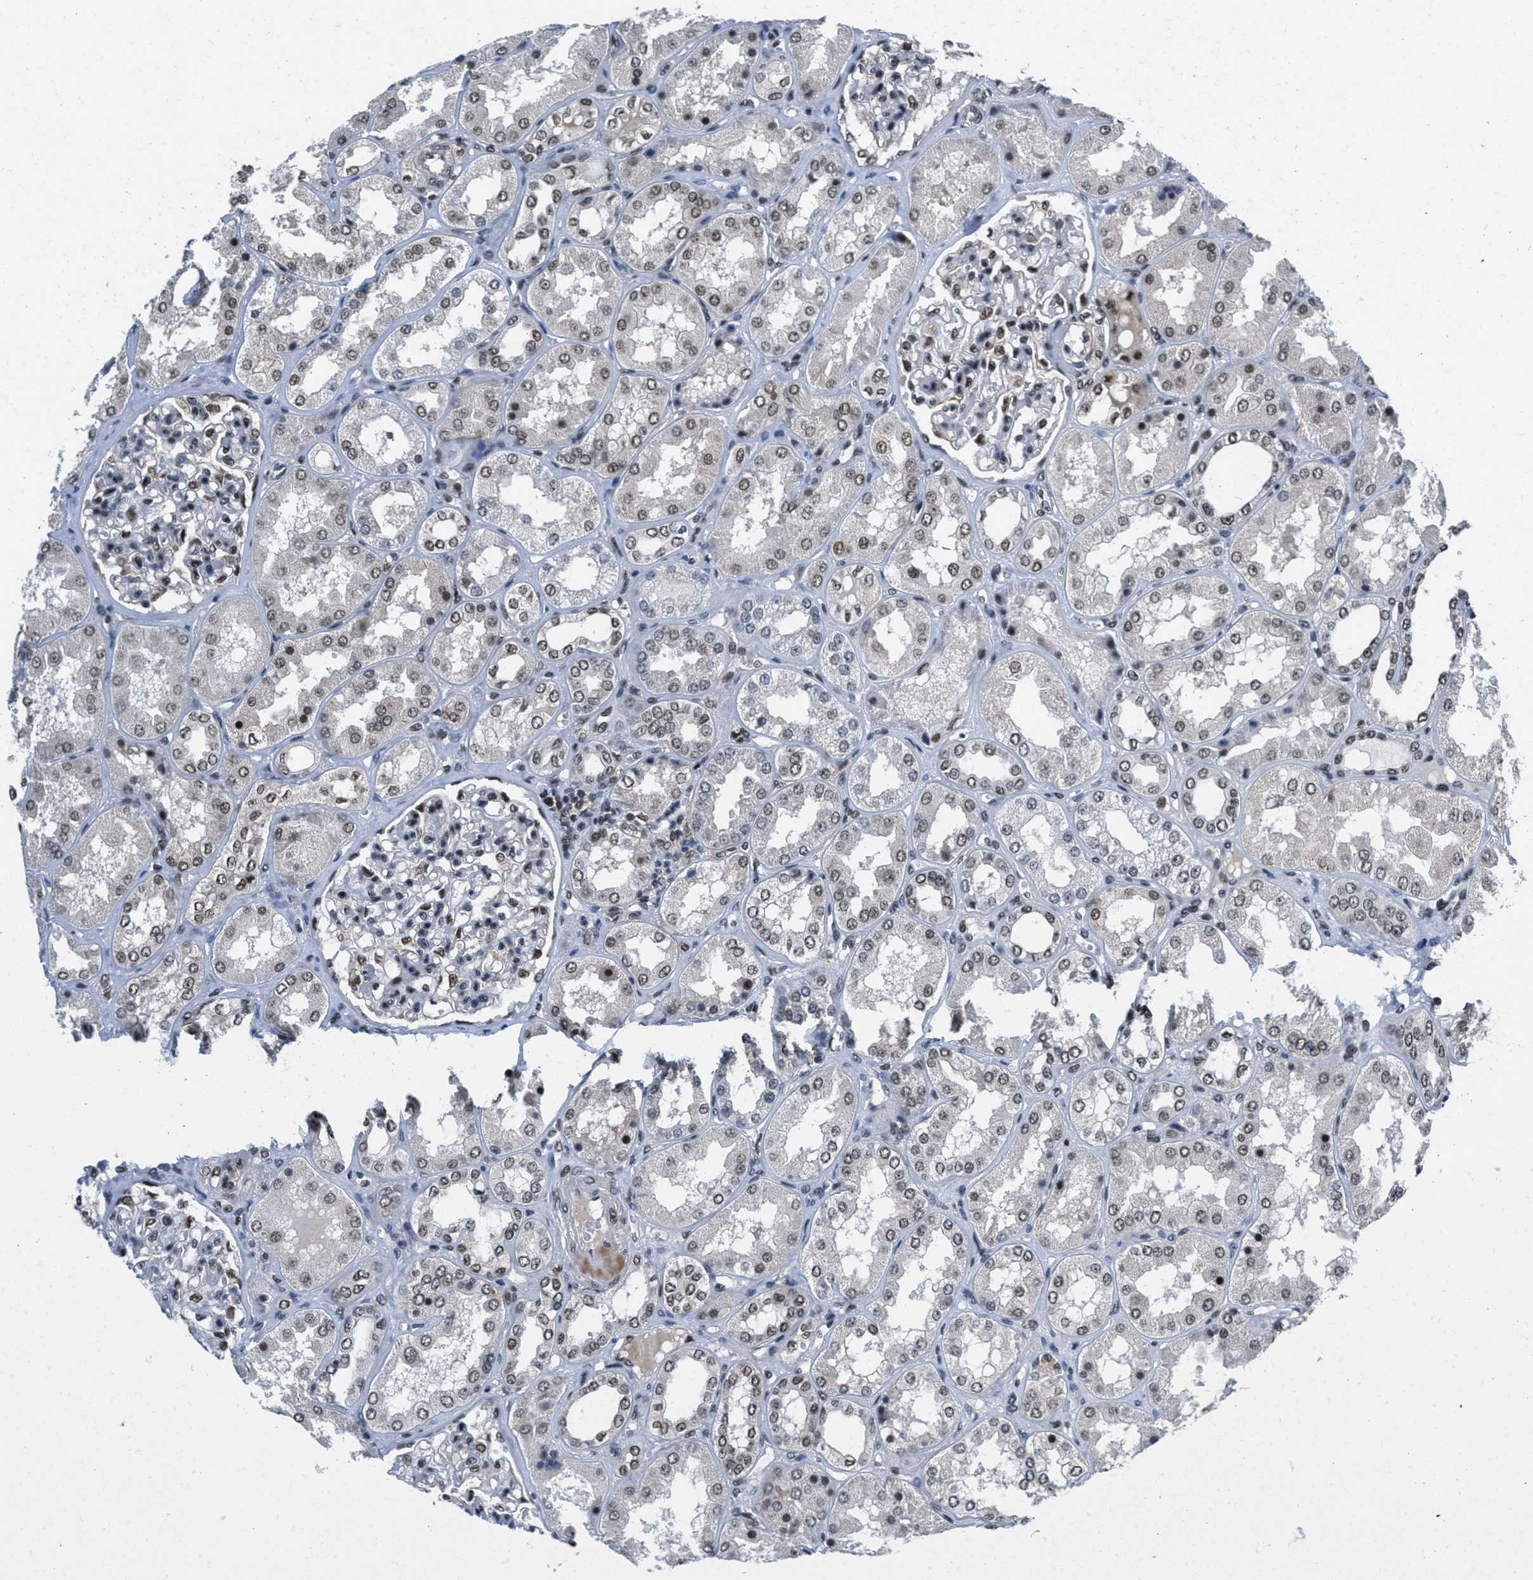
{"staining": {"intensity": "moderate", "quantity": "25%-75%", "location": "cytoplasmic/membranous,nuclear"}, "tissue": "kidney", "cell_type": "Cells in glomeruli", "image_type": "normal", "snomed": [{"axis": "morphology", "description": "Normal tissue, NOS"}, {"axis": "topography", "description": "Kidney"}], "caption": "Benign kidney was stained to show a protein in brown. There is medium levels of moderate cytoplasmic/membranous,nuclear staining in approximately 25%-75% of cells in glomeruli. (DAB (3,3'-diaminobenzidine) = brown stain, brightfield microscopy at high magnification).", "gene": "CUL4B", "patient": {"sex": "female", "age": 56}}